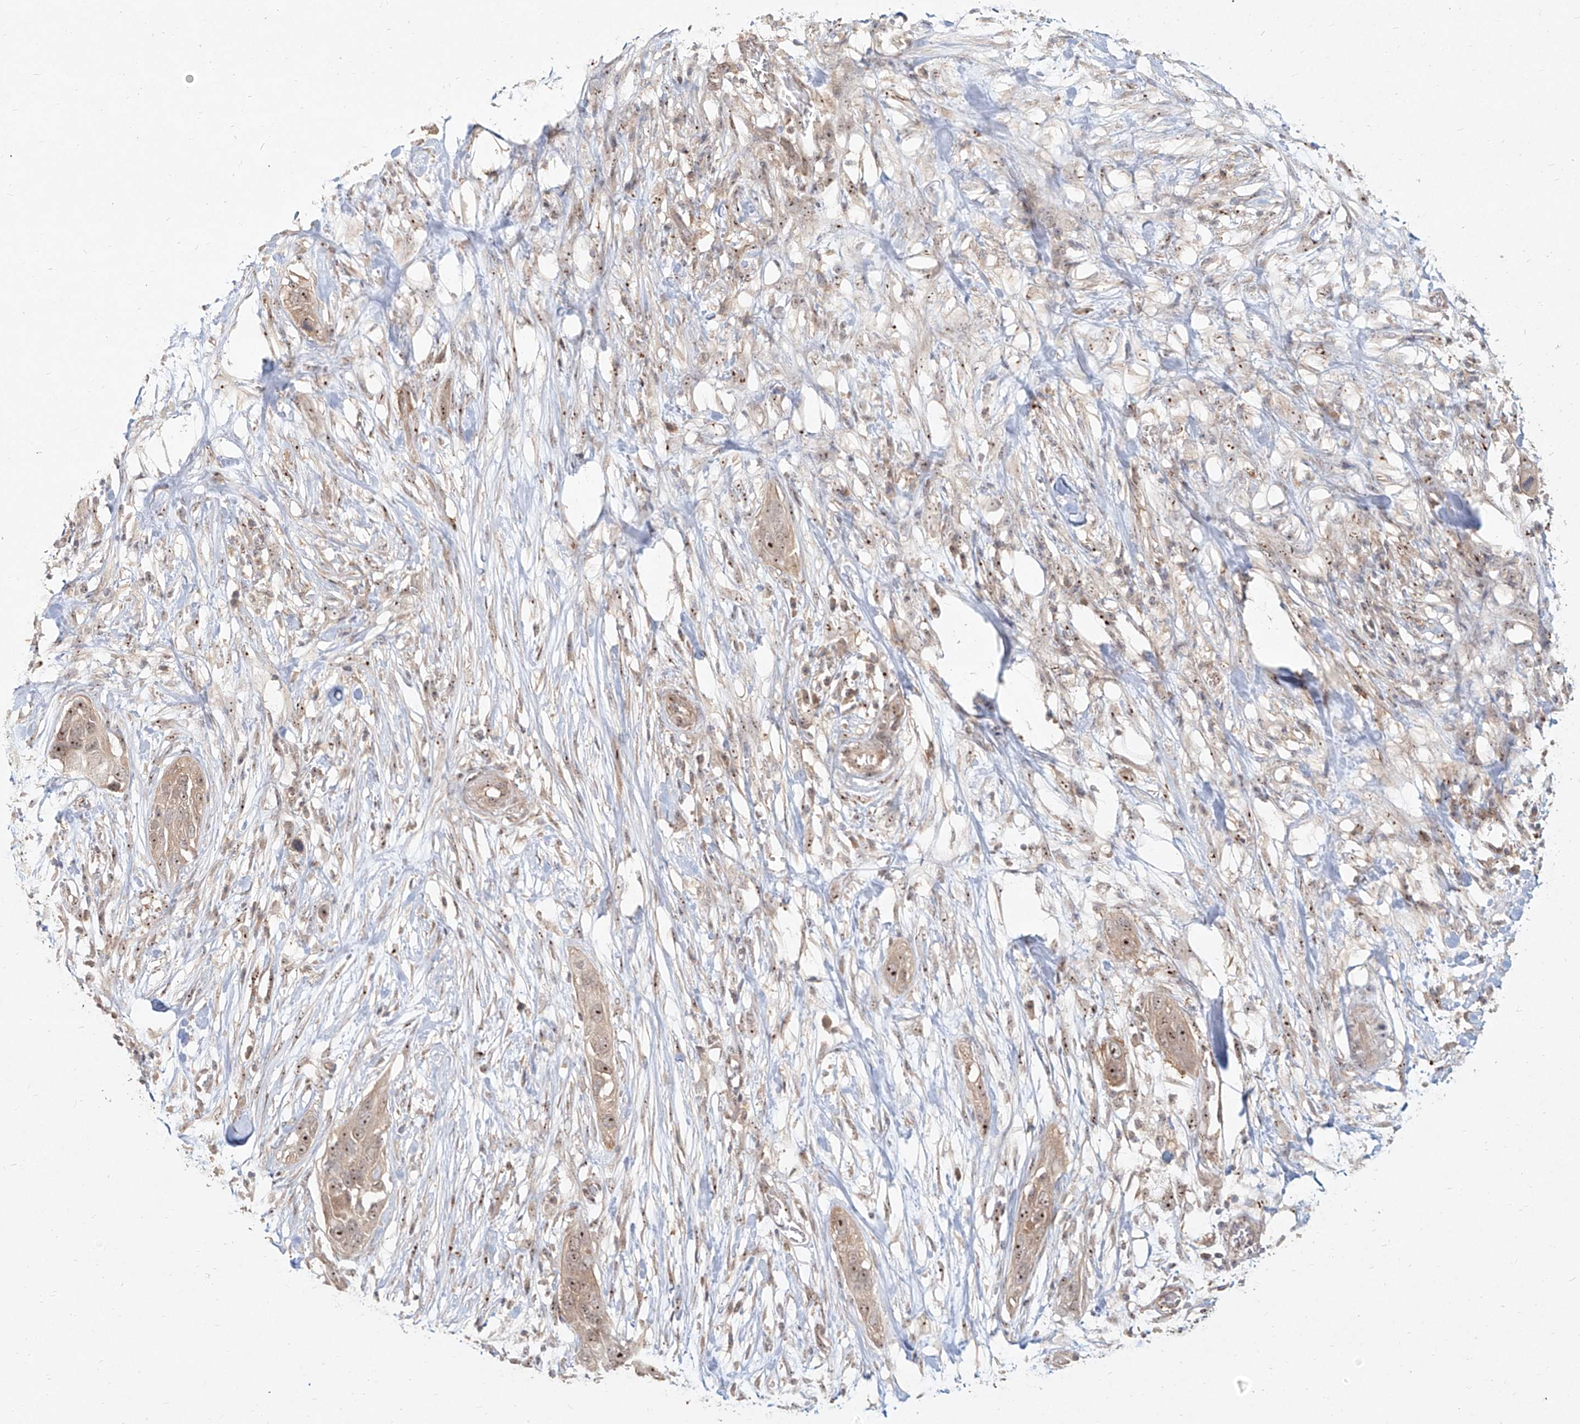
{"staining": {"intensity": "weak", "quantity": ">75%", "location": "cytoplasmic/membranous,nuclear"}, "tissue": "pancreatic cancer", "cell_type": "Tumor cells", "image_type": "cancer", "snomed": [{"axis": "morphology", "description": "Adenocarcinoma, NOS"}, {"axis": "topography", "description": "Pancreas"}], "caption": "Immunohistochemistry (IHC) of pancreatic cancer demonstrates low levels of weak cytoplasmic/membranous and nuclear expression in about >75% of tumor cells.", "gene": "BYSL", "patient": {"sex": "female", "age": 60}}